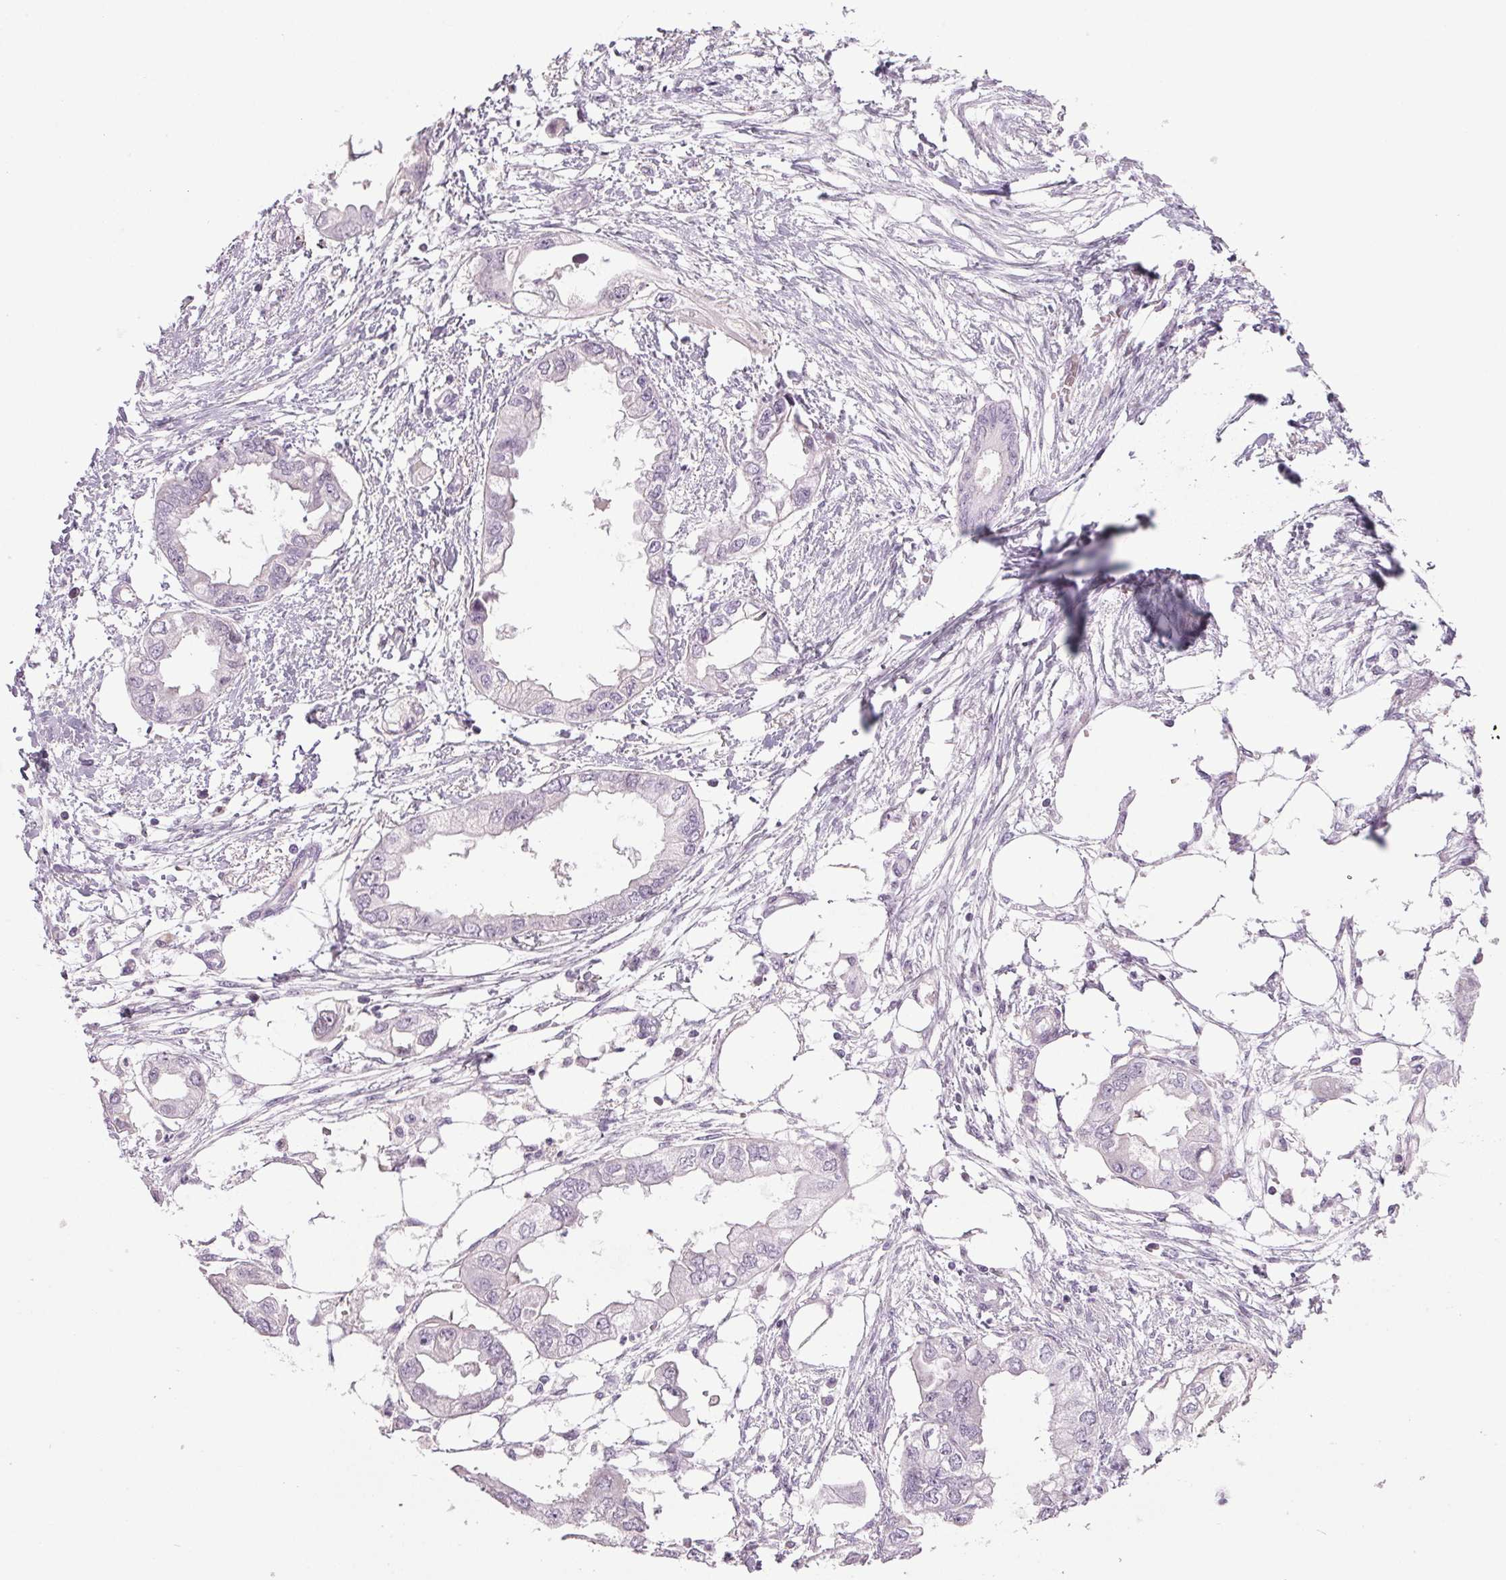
{"staining": {"intensity": "negative", "quantity": "none", "location": "none"}, "tissue": "endometrial cancer", "cell_type": "Tumor cells", "image_type": "cancer", "snomed": [{"axis": "morphology", "description": "Adenocarcinoma, NOS"}, {"axis": "morphology", "description": "Adenocarcinoma, metastatic, NOS"}, {"axis": "topography", "description": "Adipose tissue"}, {"axis": "topography", "description": "Endometrium"}], "caption": "Protein analysis of endometrial cancer displays no significant positivity in tumor cells.", "gene": "COL7A1", "patient": {"sex": "female", "age": 67}}